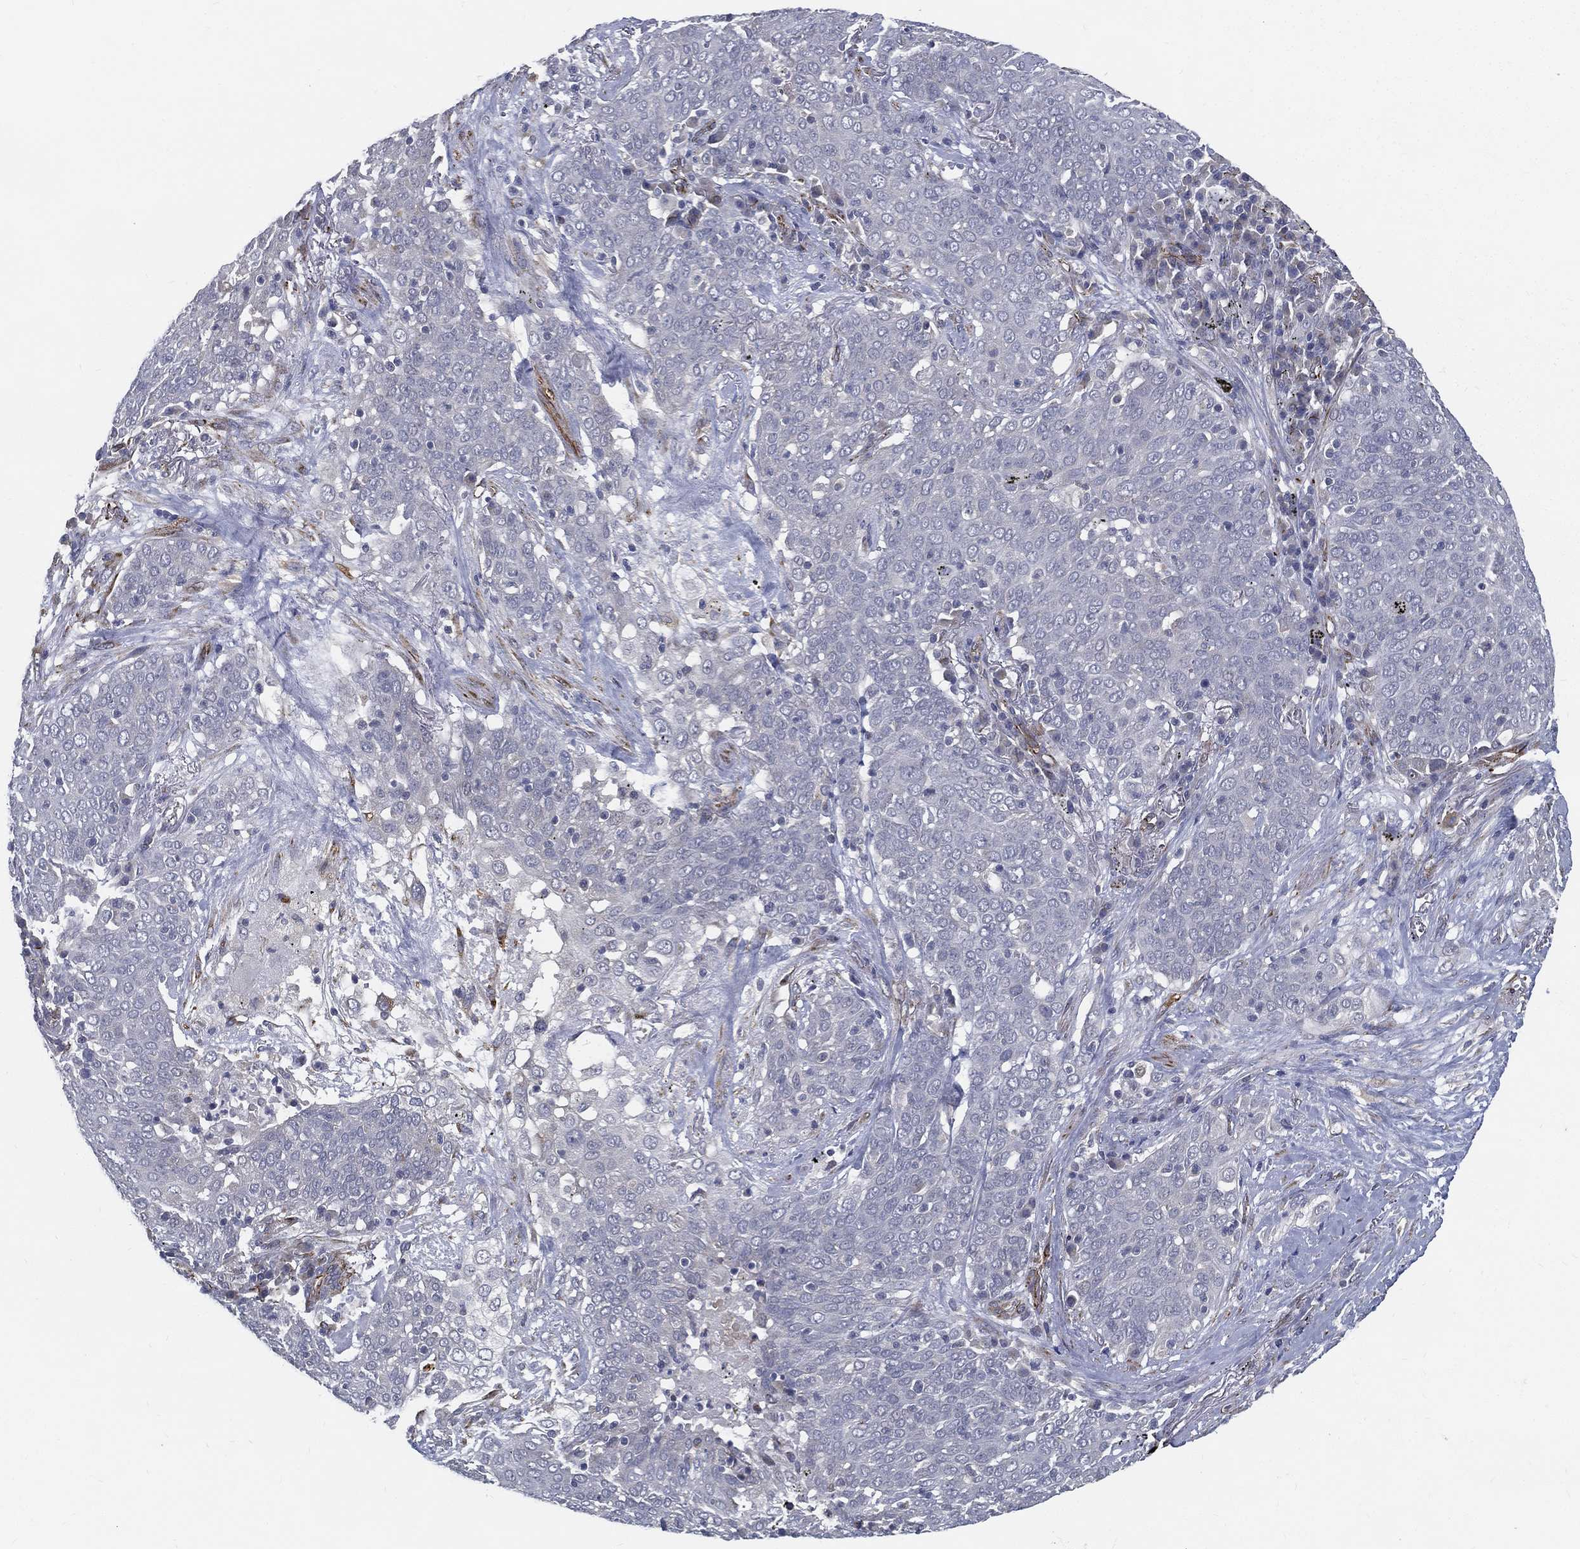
{"staining": {"intensity": "negative", "quantity": "none", "location": "none"}, "tissue": "lung cancer", "cell_type": "Tumor cells", "image_type": "cancer", "snomed": [{"axis": "morphology", "description": "Squamous cell carcinoma, NOS"}, {"axis": "topography", "description": "Lung"}], "caption": "A photomicrograph of lung cancer (squamous cell carcinoma) stained for a protein demonstrates no brown staining in tumor cells.", "gene": "LRRC56", "patient": {"sex": "male", "age": 82}}